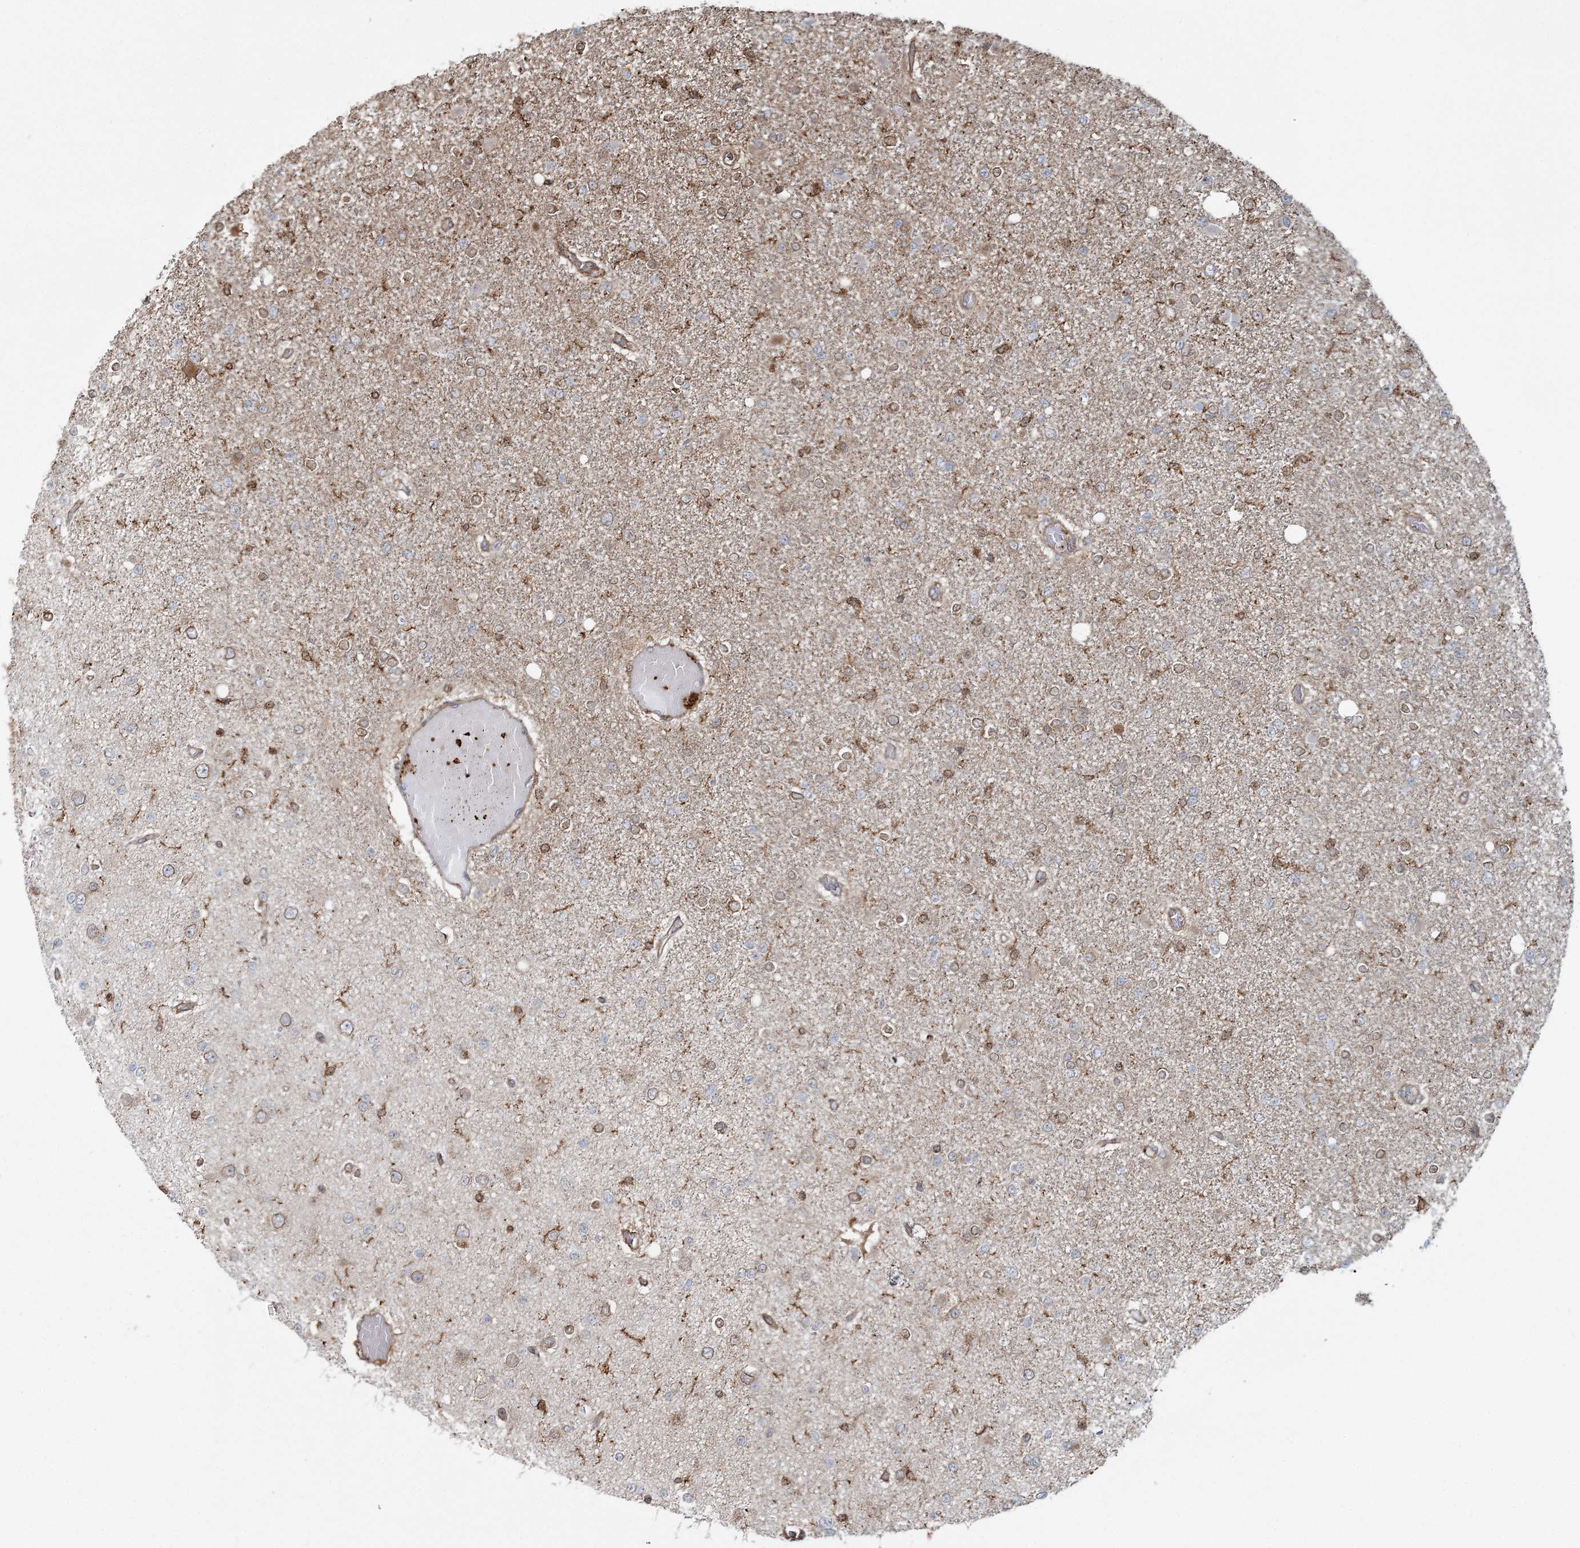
{"staining": {"intensity": "negative", "quantity": "none", "location": "none"}, "tissue": "glioma", "cell_type": "Tumor cells", "image_type": "cancer", "snomed": [{"axis": "morphology", "description": "Glioma, malignant, Low grade"}, {"axis": "topography", "description": "Brain"}], "caption": "Immunohistochemical staining of human glioma exhibits no significant positivity in tumor cells.", "gene": "TRAF3IP2", "patient": {"sex": "female", "age": 22}}